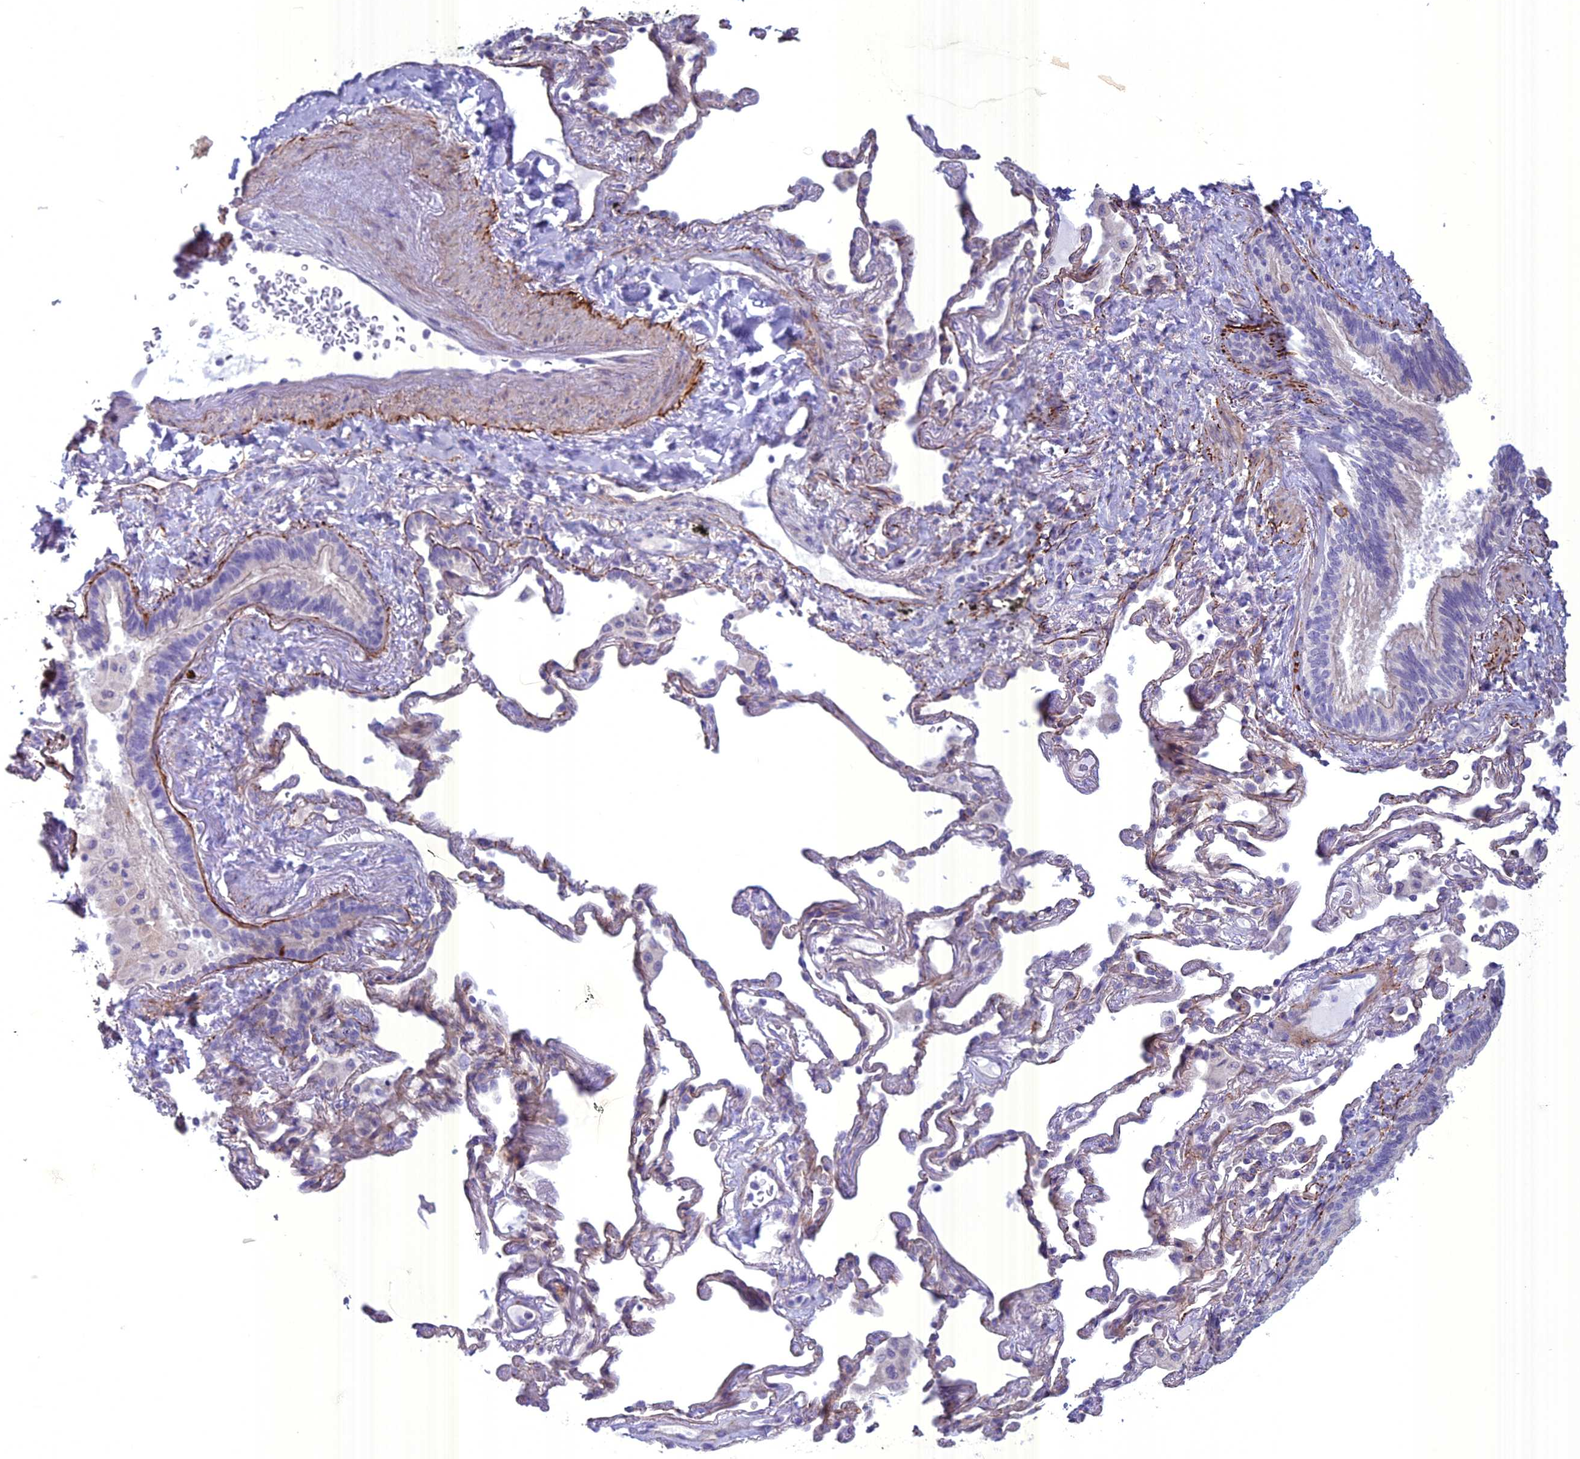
{"staining": {"intensity": "negative", "quantity": "none", "location": "none"}, "tissue": "lung cancer", "cell_type": "Tumor cells", "image_type": "cancer", "snomed": [{"axis": "morphology", "description": "Adenocarcinoma, NOS"}, {"axis": "topography", "description": "Lung"}], "caption": "Immunohistochemistry (IHC) image of lung cancer stained for a protein (brown), which demonstrates no staining in tumor cells.", "gene": "SPHKAP", "patient": {"sex": "female", "age": 69}}